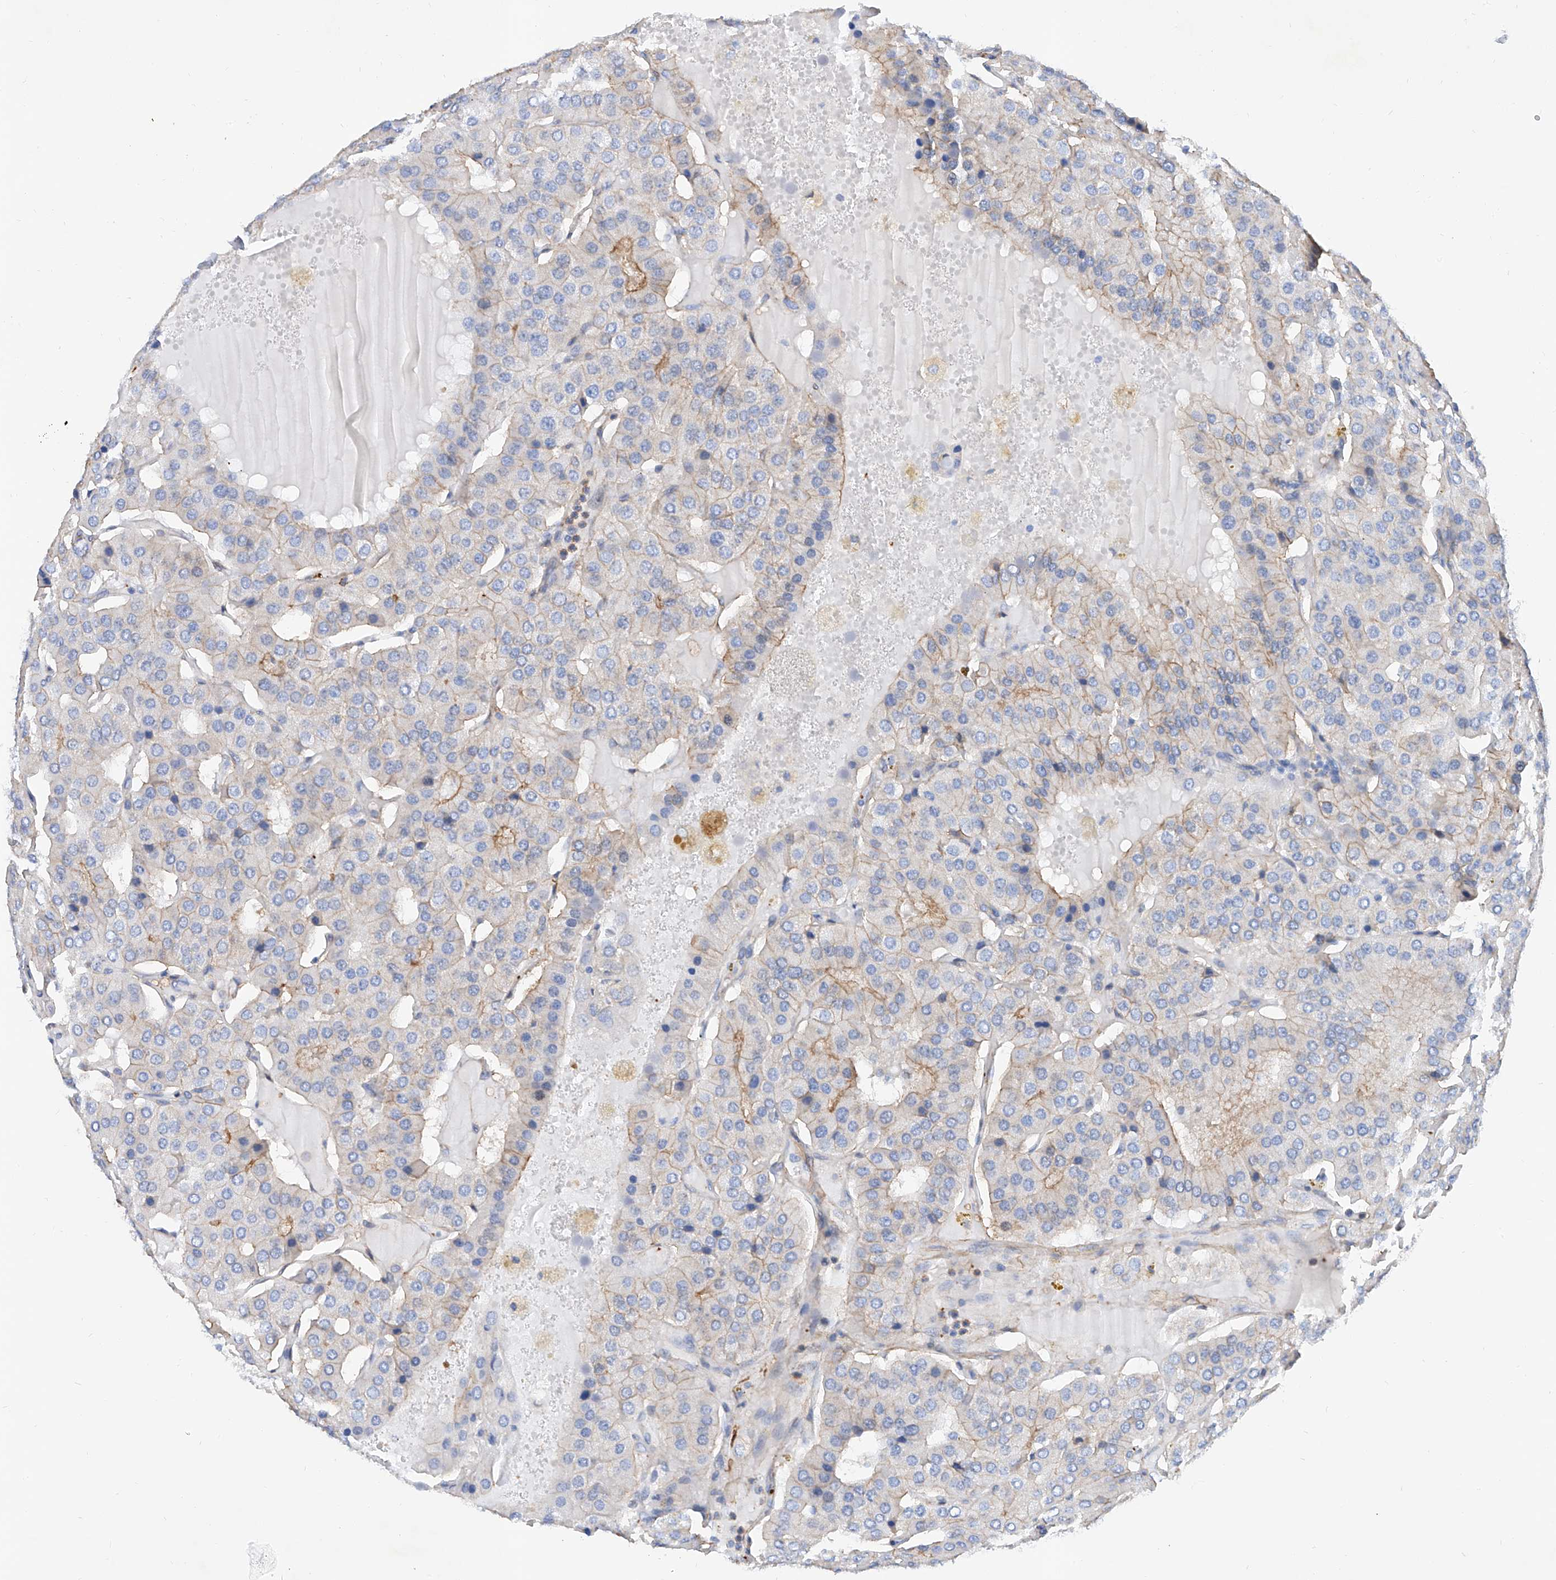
{"staining": {"intensity": "moderate", "quantity": "<25%", "location": "cytoplasmic/membranous"}, "tissue": "parathyroid gland", "cell_type": "Glandular cells", "image_type": "normal", "snomed": [{"axis": "morphology", "description": "Normal tissue, NOS"}, {"axis": "morphology", "description": "Adenoma, NOS"}, {"axis": "topography", "description": "Parathyroid gland"}], "caption": "IHC image of normal parathyroid gland stained for a protein (brown), which exhibits low levels of moderate cytoplasmic/membranous staining in about <25% of glandular cells.", "gene": "TAS2R60", "patient": {"sex": "female", "age": 86}}